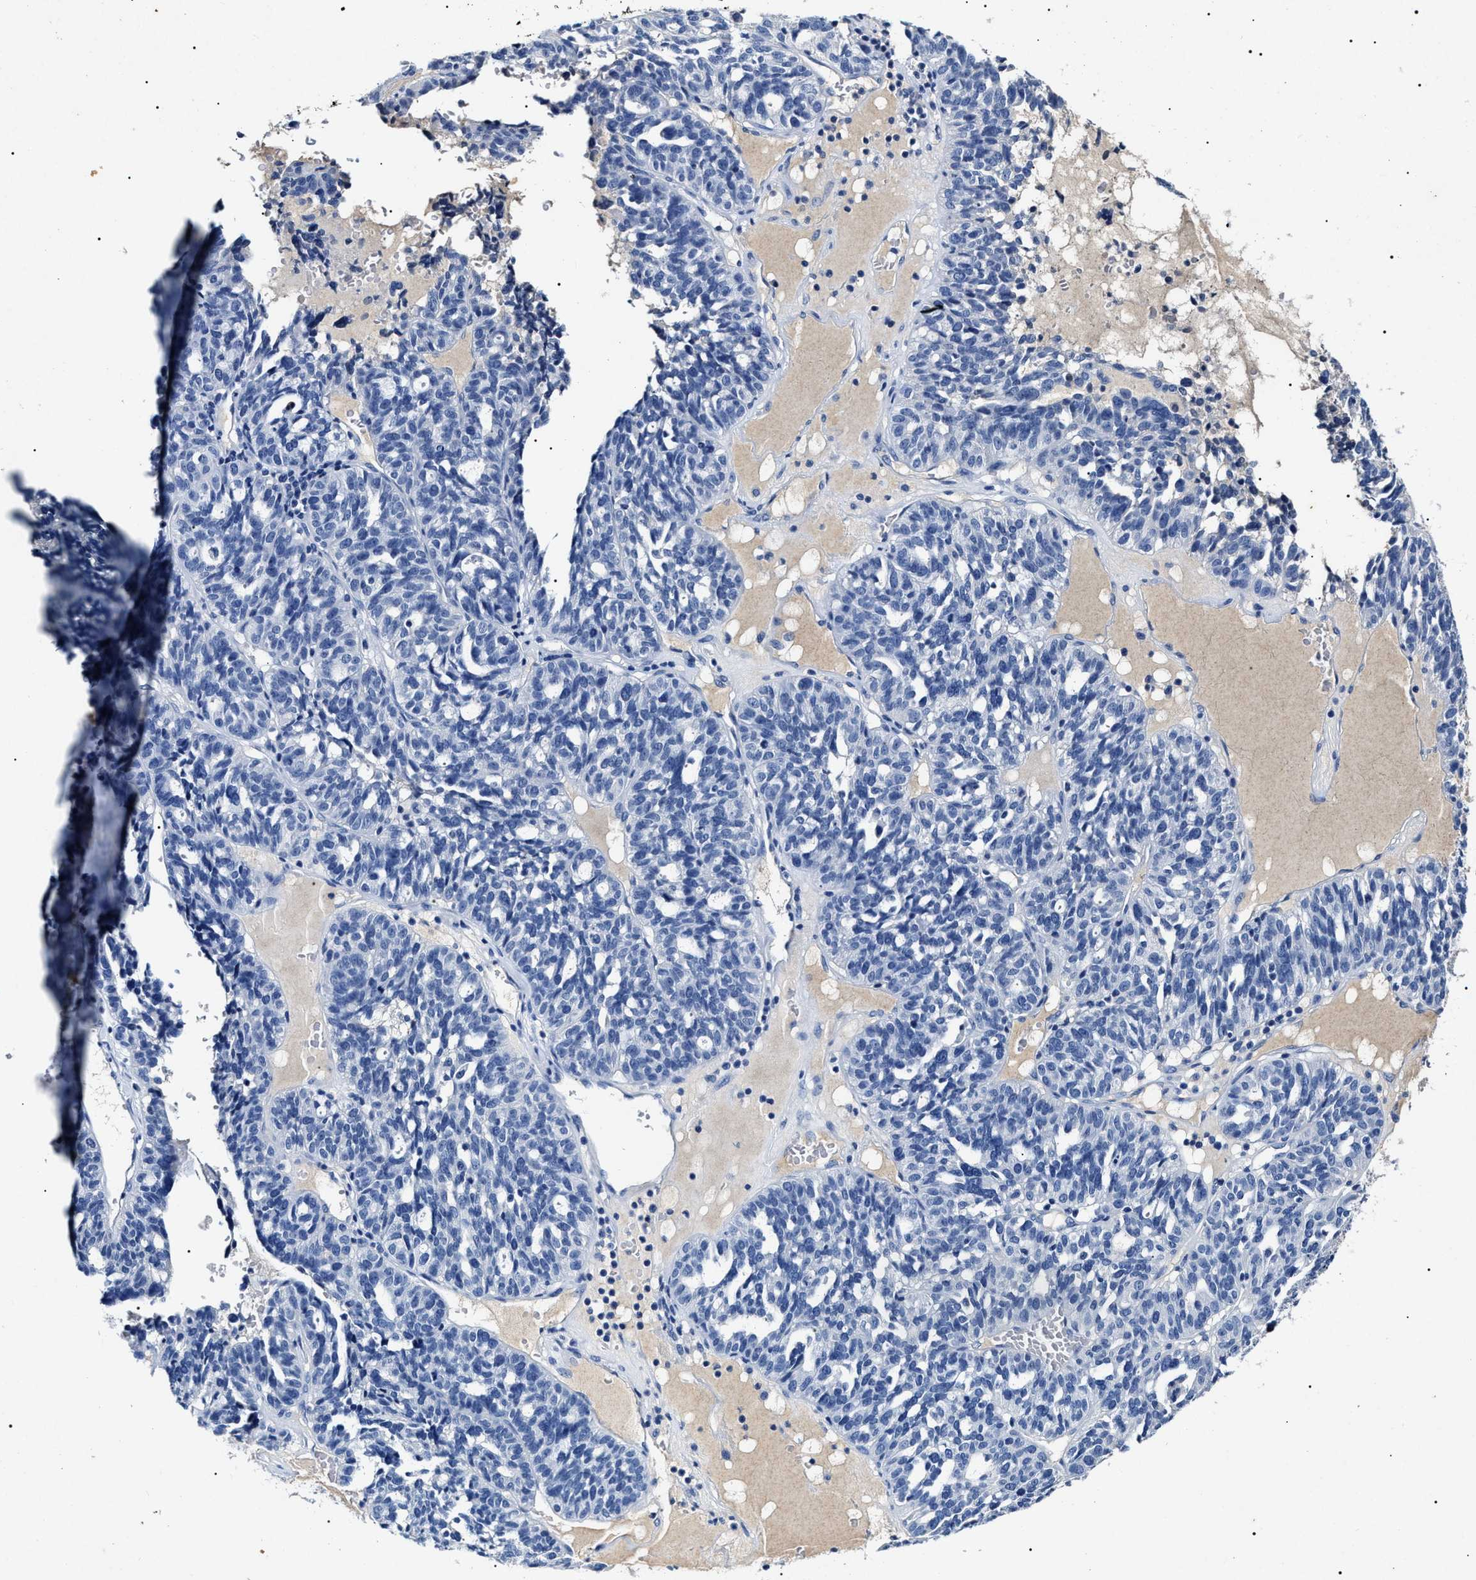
{"staining": {"intensity": "negative", "quantity": "none", "location": "none"}, "tissue": "ovarian cancer", "cell_type": "Tumor cells", "image_type": "cancer", "snomed": [{"axis": "morphology", "description": "Cystadenocarcinoma, serous, NOS"}, {"axis": "topography", "description": "Ovary"}], "caption": "An image of ovarian cancer stained for a protein reveals no brown staining in tumor cells.", "gene": "LRRC8E", "patient": {"sex": "female", "age": 59}}